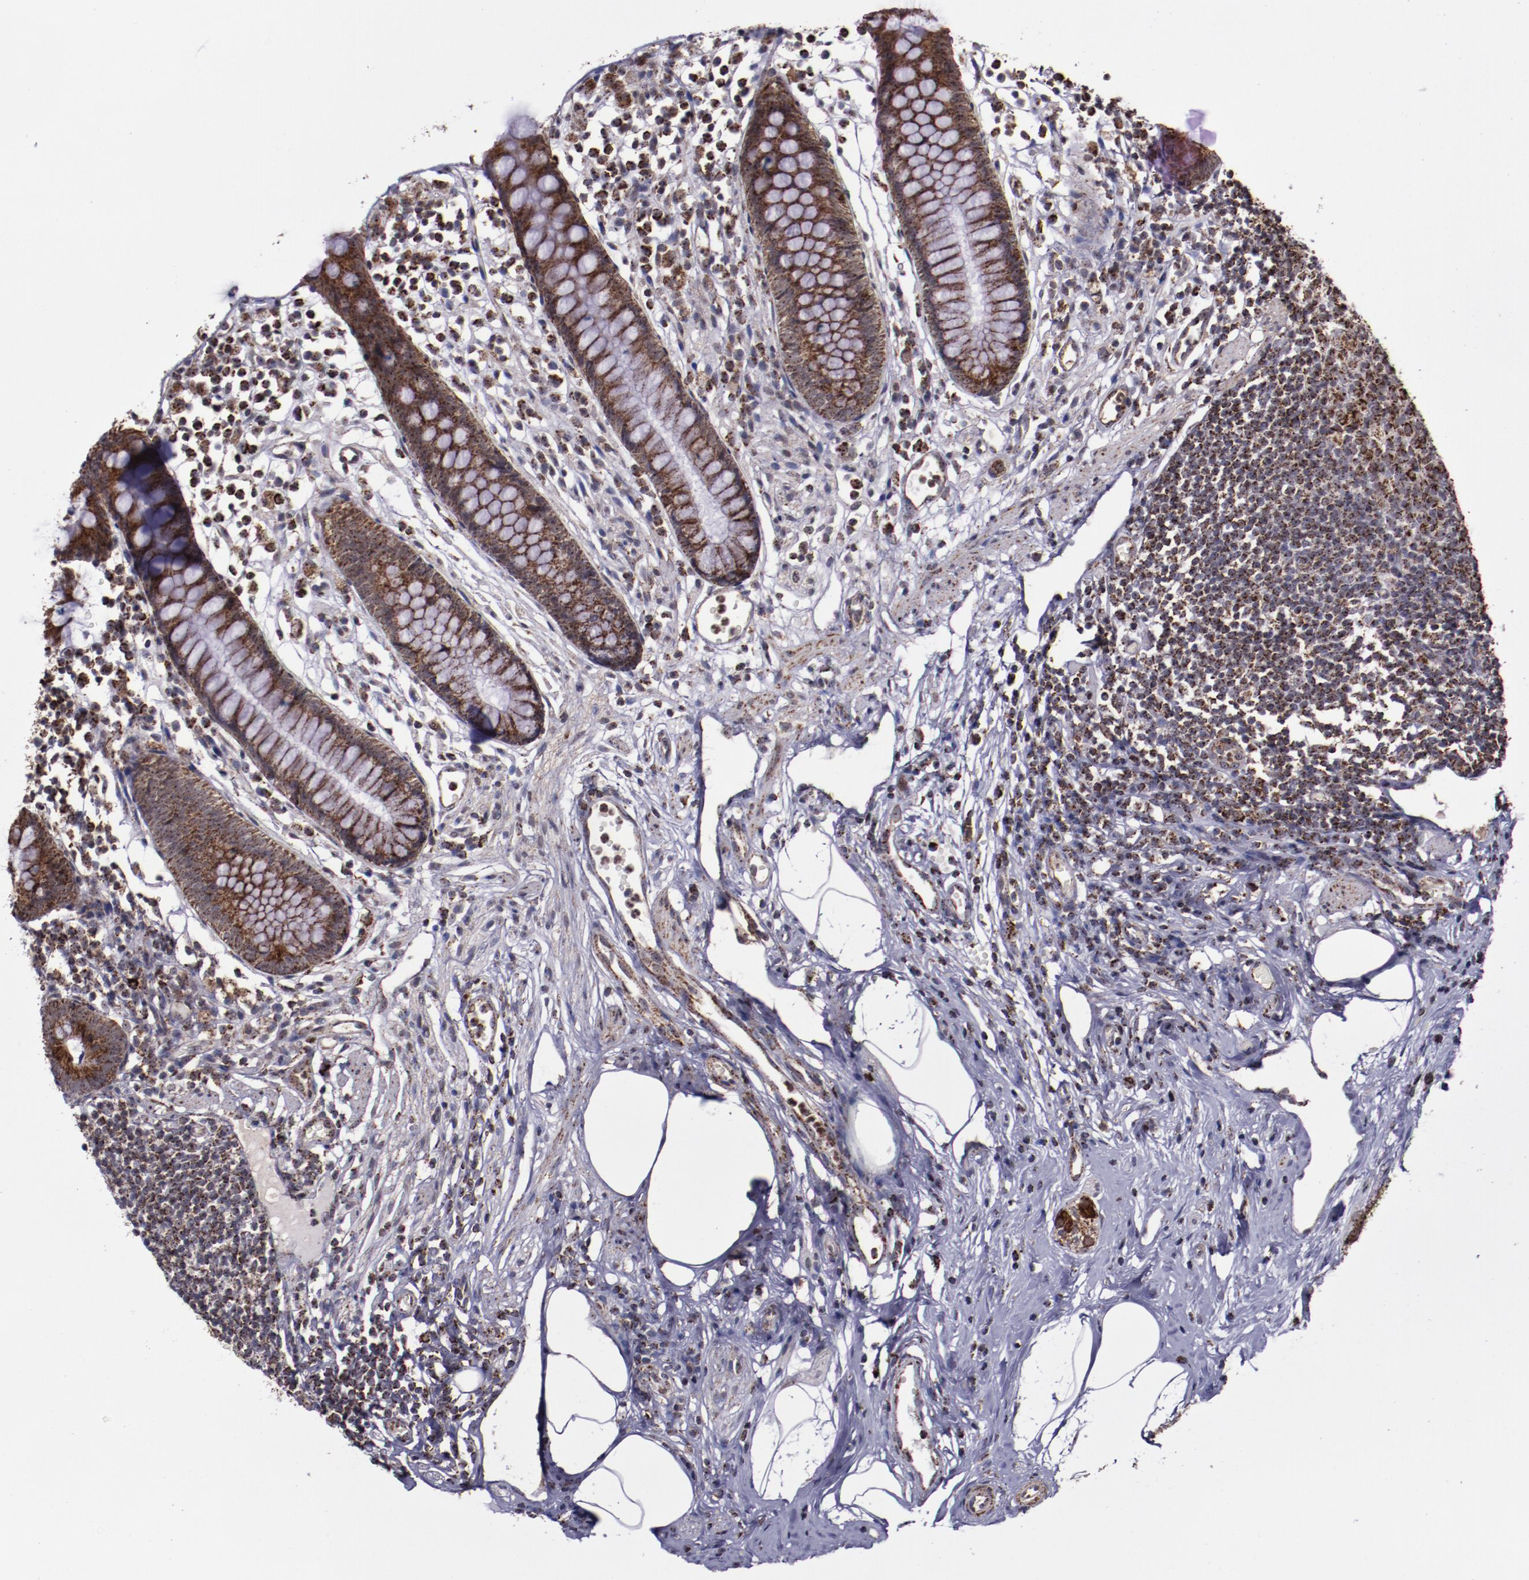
{"staining": {"intensity": "strong", "quantity": ">75%", "location": "cytoplasmic/membranous"}, "tissue": "appendix", "cell_type": "Glandular cells", "image_type": "normal", "snomed": [{"axis": "morphology", "description": "Normal tissue, NOS"}, {"axis": "topography", "description": "Appendix"}], "caption": "Appendix was stained to show a protein in brown. There is high levels of strong cytoplasmic/membranous staining in about >75% of glandular cells. The staining was performed using DAB (3,3'-diaminobenzidine) to visualize the protein expression in brown, while the nuclei were stained in blue with hematoxylin (Magnification: 20x).", "gene": "LONP1", "patient": {"sex": "male", "age": 38}}